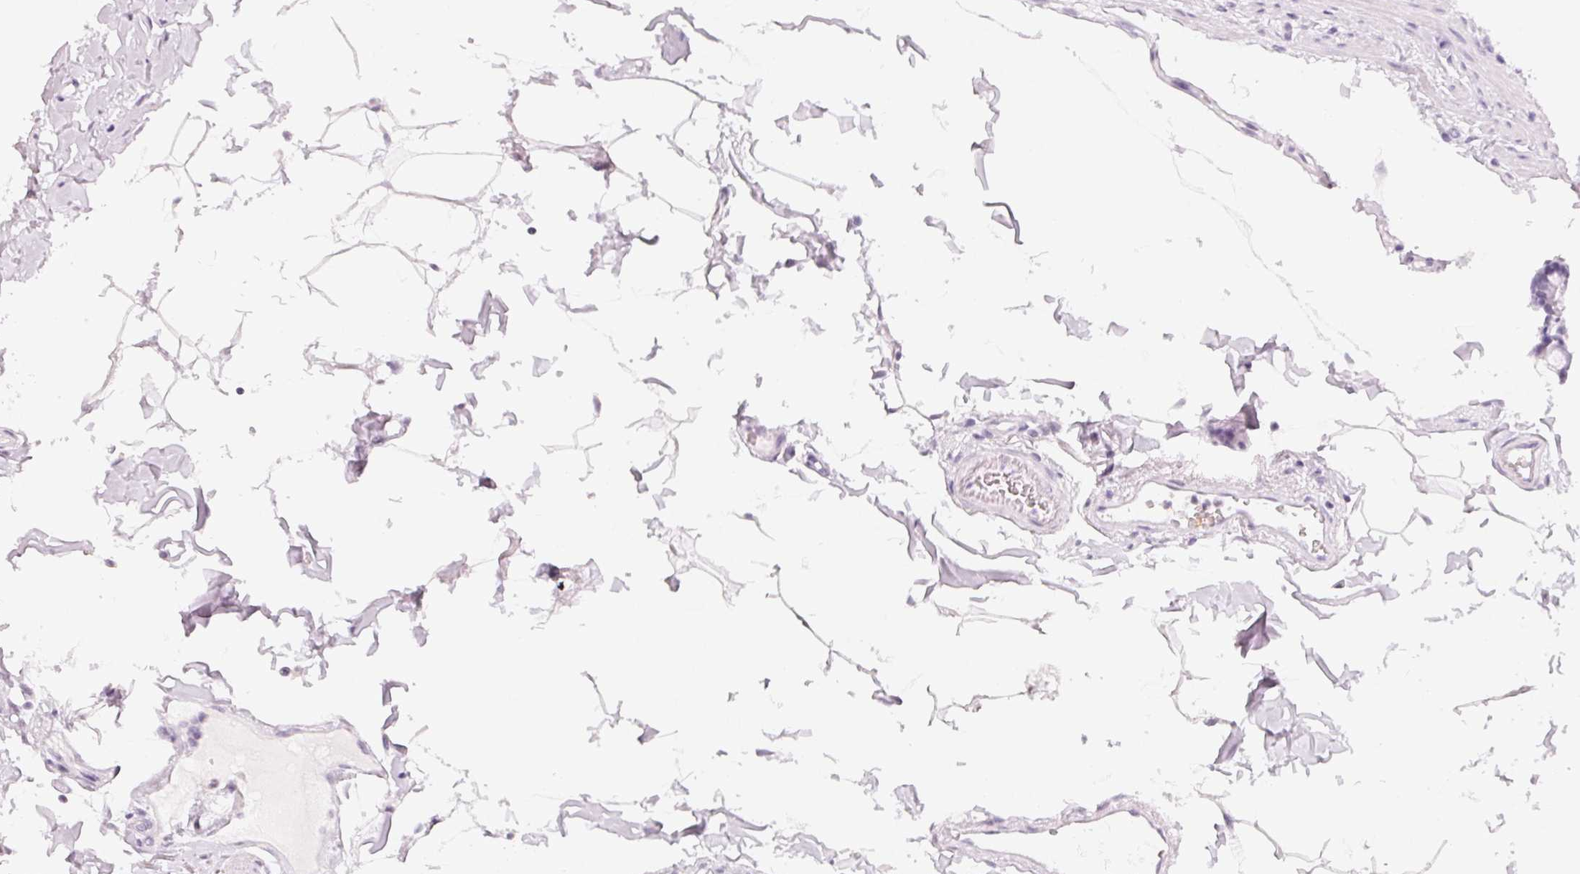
{"staining": {"intensity": "negative", "quantity": "none", "location": "none"}, "tissue": "duodenum", "cell_type": "Glandular cells", "image_type": "normal", "snomed": [{"axis": "morphology", "description": "Normal tissue, NOS"}, {"axis": "topography", "description": "Pancreas"}, {"axis": "topography", "description": "Duodenum"}], "caption": "This is an immunohistochemistry micrograph of benign human duodenum. There is no staining in glandular cells.", "gene": "ARHGAP22", "patient": {"sex": "male", "age": 59}}